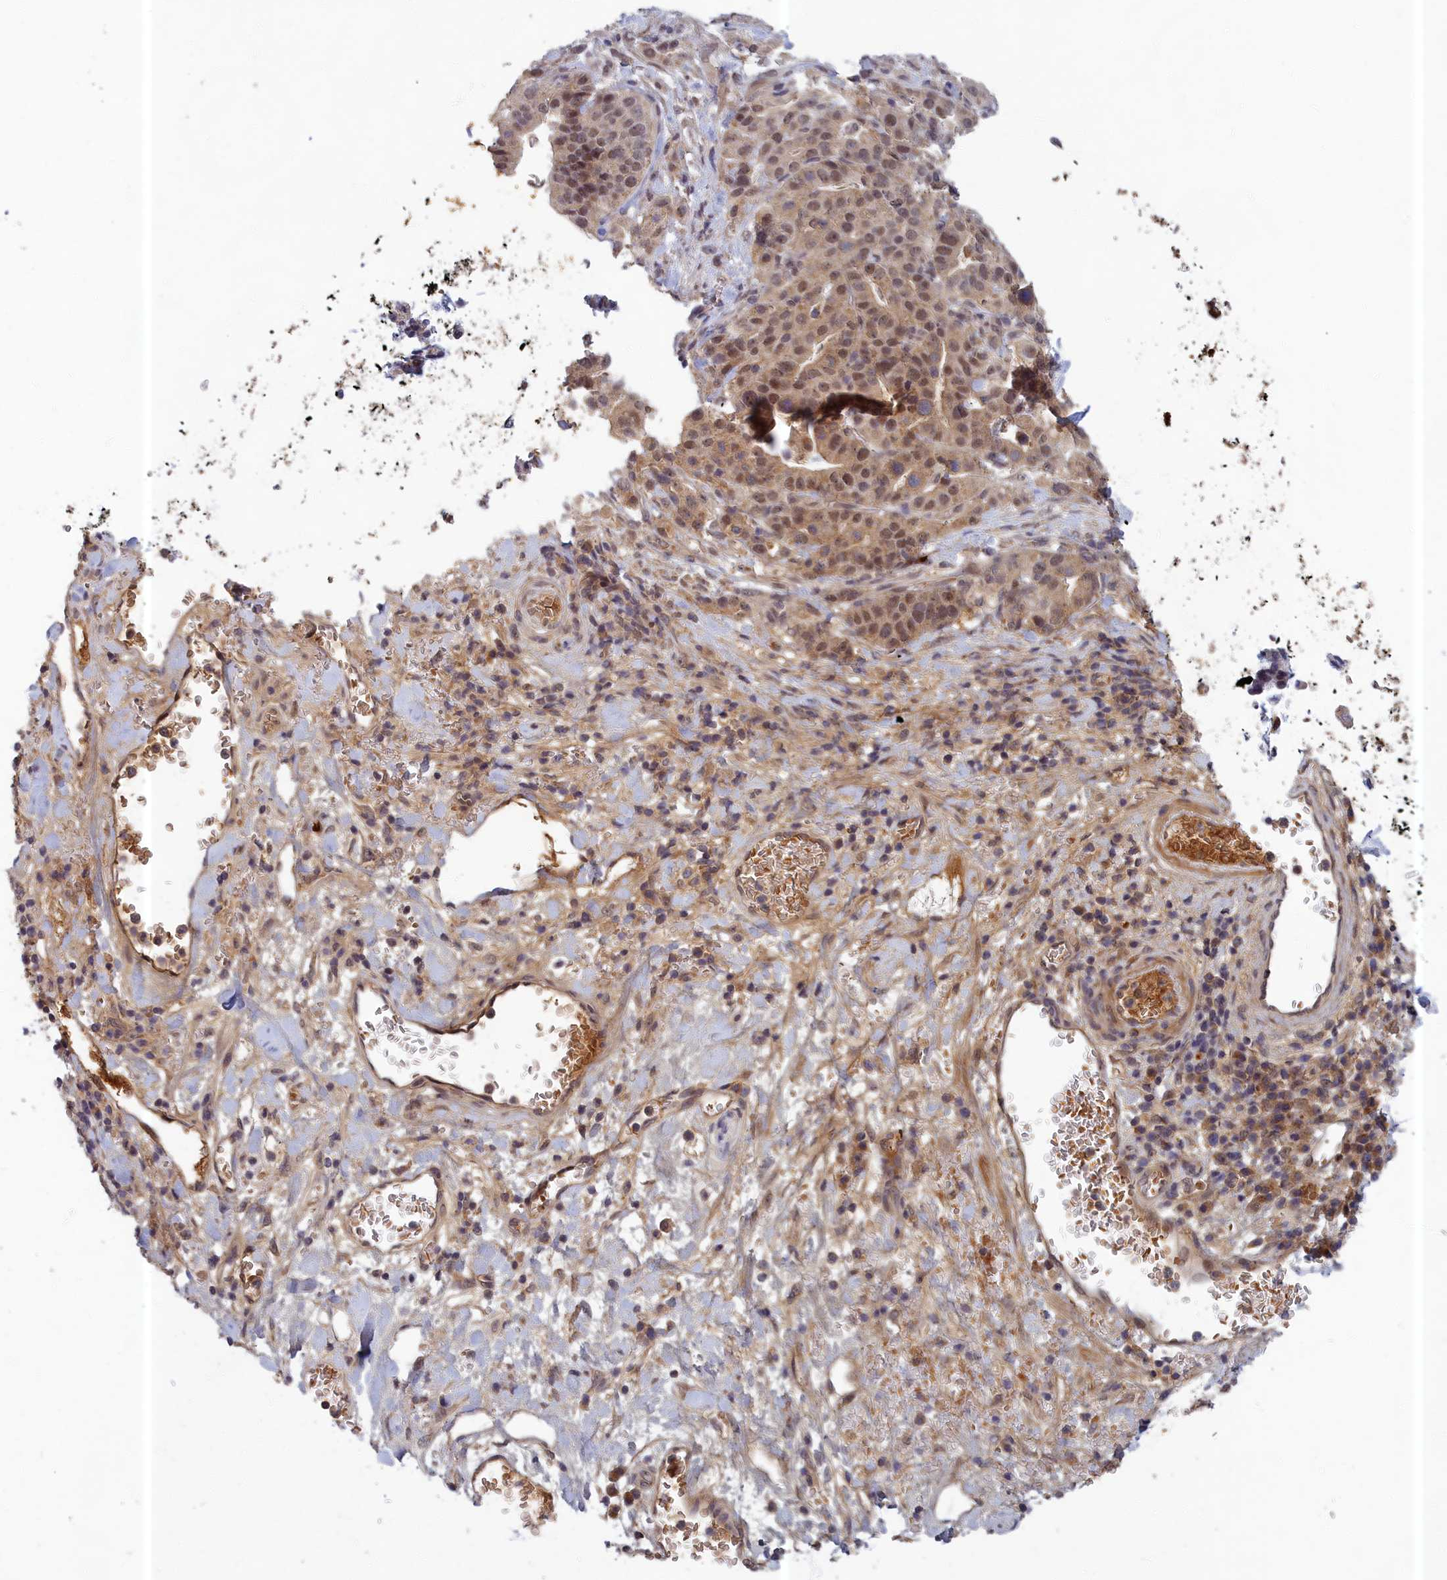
{"staining": {"intensity": "weak", "quantity": "25%-75%", "location": "cytoplasmic/membranous,nuclear"}, "tissue": "stomach cancer", "cell_type": "Tumor cells", "image_type": "cancer", "snomed": [{"axis": "morphology", "description": "Adenocarcinoma, NOS"}, {"axis": "topography", "description": "Stomach"}], "caption": "This histopathology image shows immunohistochemistry staining of human adenocarcinoma (stomach), with low weak cytoplasmic/membranous and nuclear staining in about 25%-75% of tumor cells.", "gene": "EARS2", "patient": {"sex": "male", "age": 48}}